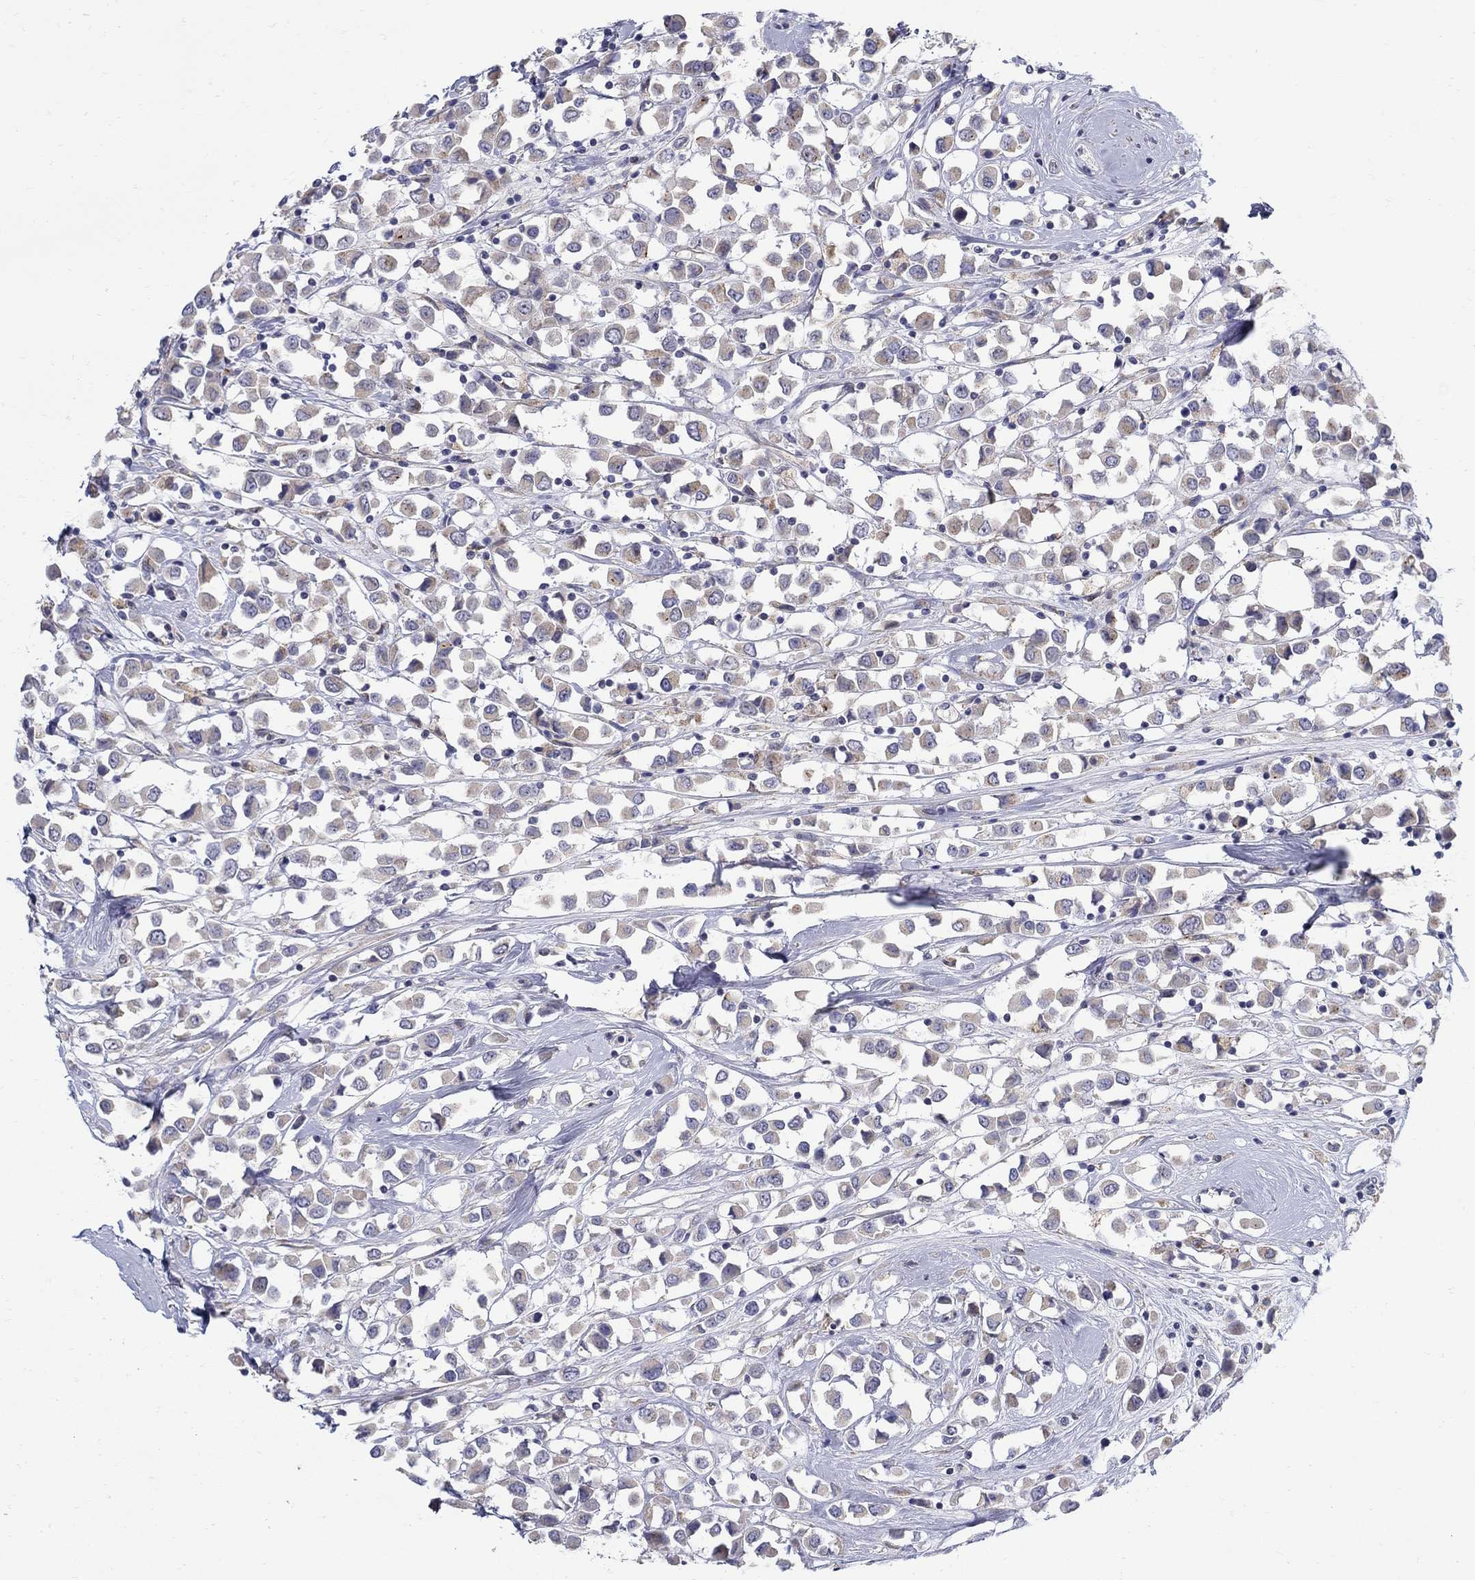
{"staining": {"intensity": "weak", "quantity": "25%-75%", "location": "cytoplasmic/membranous"}, "tissue": "breast cancer", "cell_type": "Tumor cells", "image_type": "cancer", "snomed": [{"axis": "morphology", "description": "Duct carcinoma"}, {"axis": "topography", "description": "Breast"}], "caption": "Invasive ductal carcinoma (breast) stained with DAB immunohistochemistry (IHC) shows low levels of weak cytoplasmic/membranous positivity in about 25%-75% of tumor cells. (brown staining indicates protein expression, while blue staining denotes nuclei).", "gene": "ABCA4", "patient": {"sex": "female", "age": 61}}